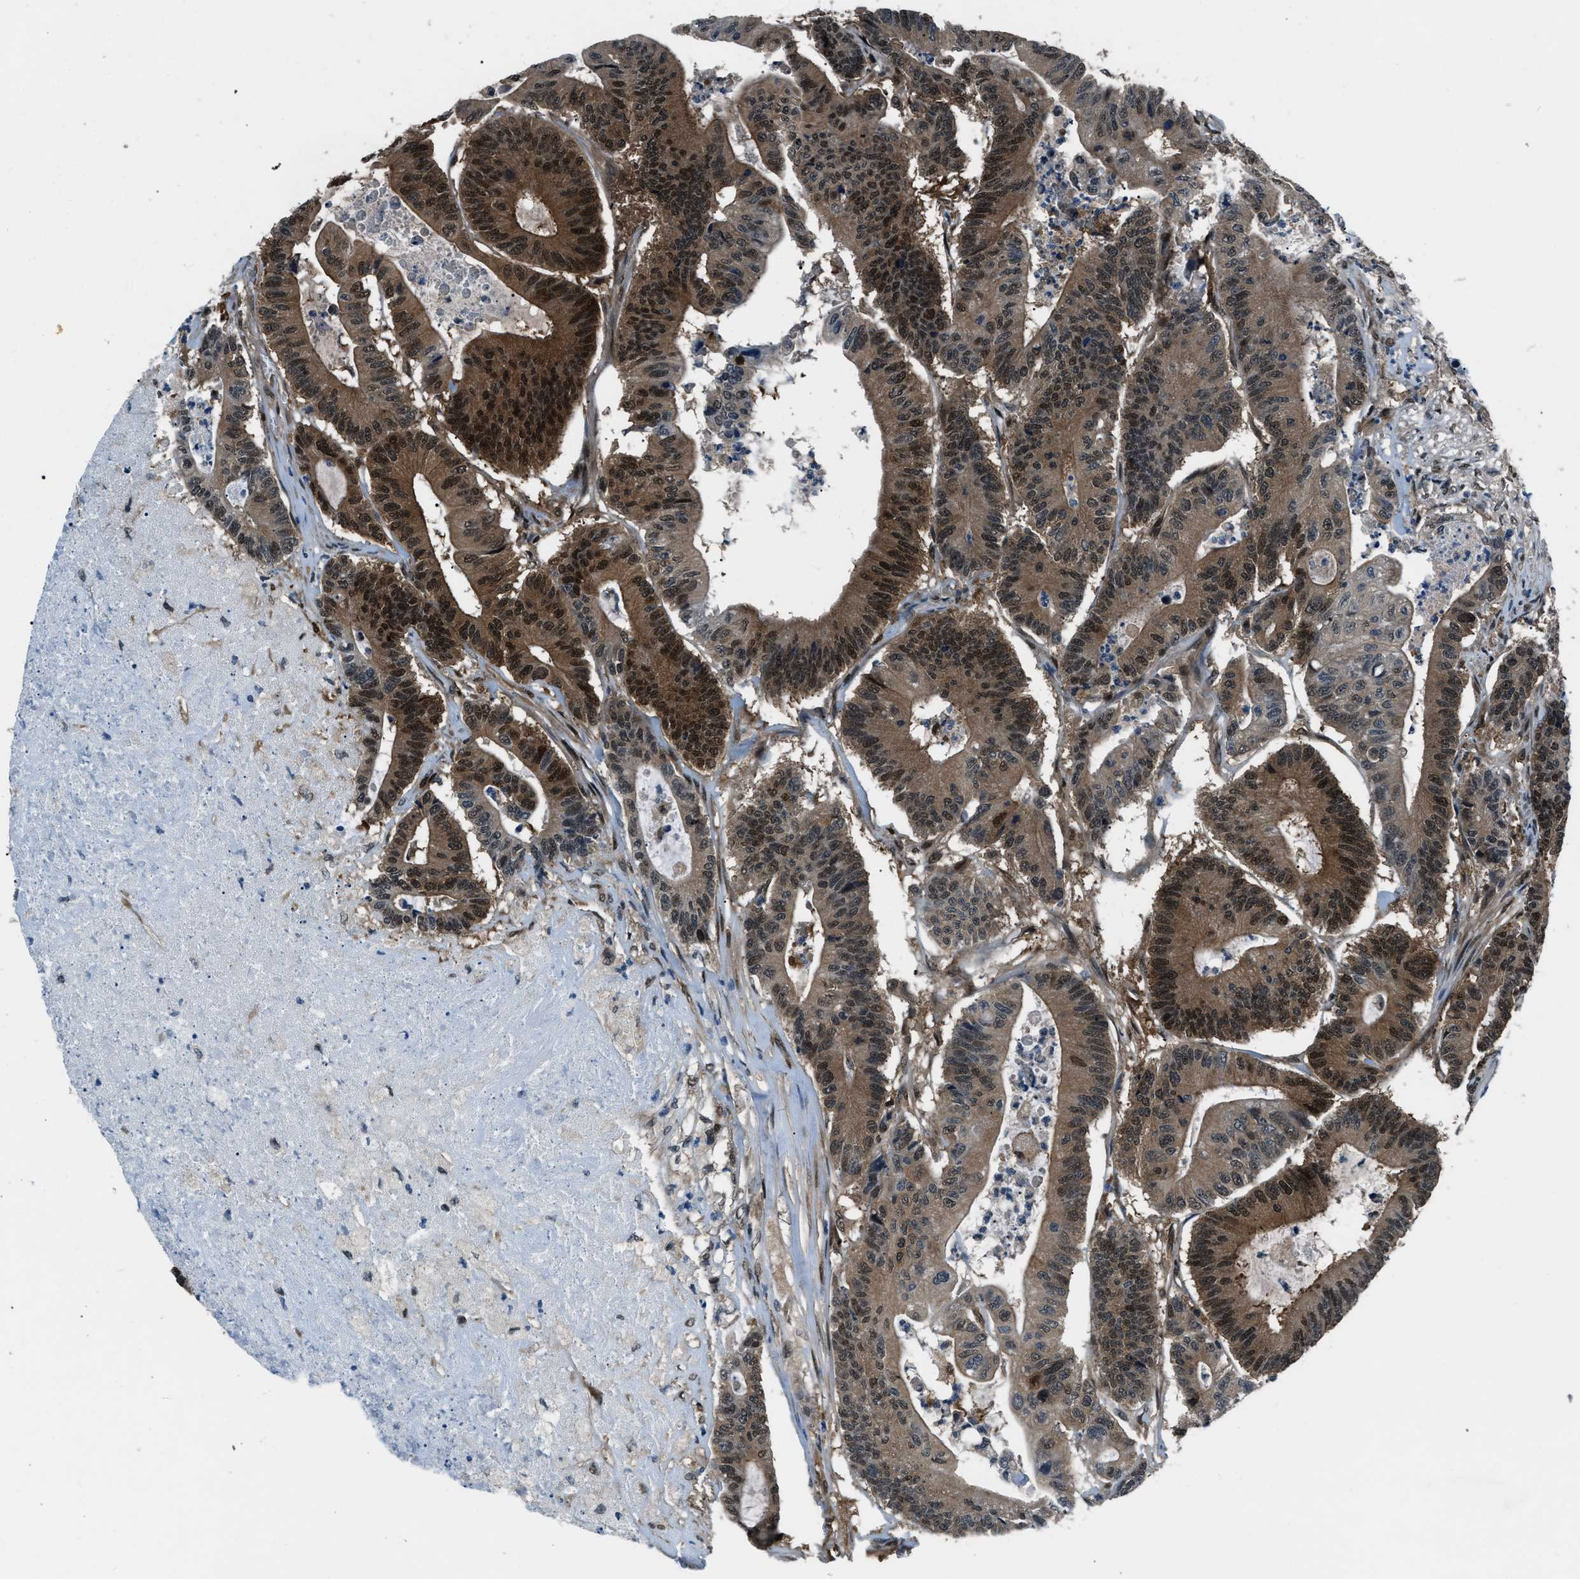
{"staining": {"intensity": "moderate", "quantity": "25%-75%", "location": "cytoplasmic/membranous,nuclear"}, "tissue": "colorectal cancer", "cell_type": "Tumor cells", "image_type": "cancer", "snomed": [{"axis": "morphology", "description": "Adenocarcinoma, NOS"}, {"axis": "topography", "description": "Colon"}], "caption": "Adenocarcinoma (colorectal) tissue shows moderate cytoplasmic/membranous and nuclear staining in about 25%-75% of tumor cells, visualized by immunohistochemistry.", "gene": "NUDCD3", "patient": {"sex": "female", "age": 84}}